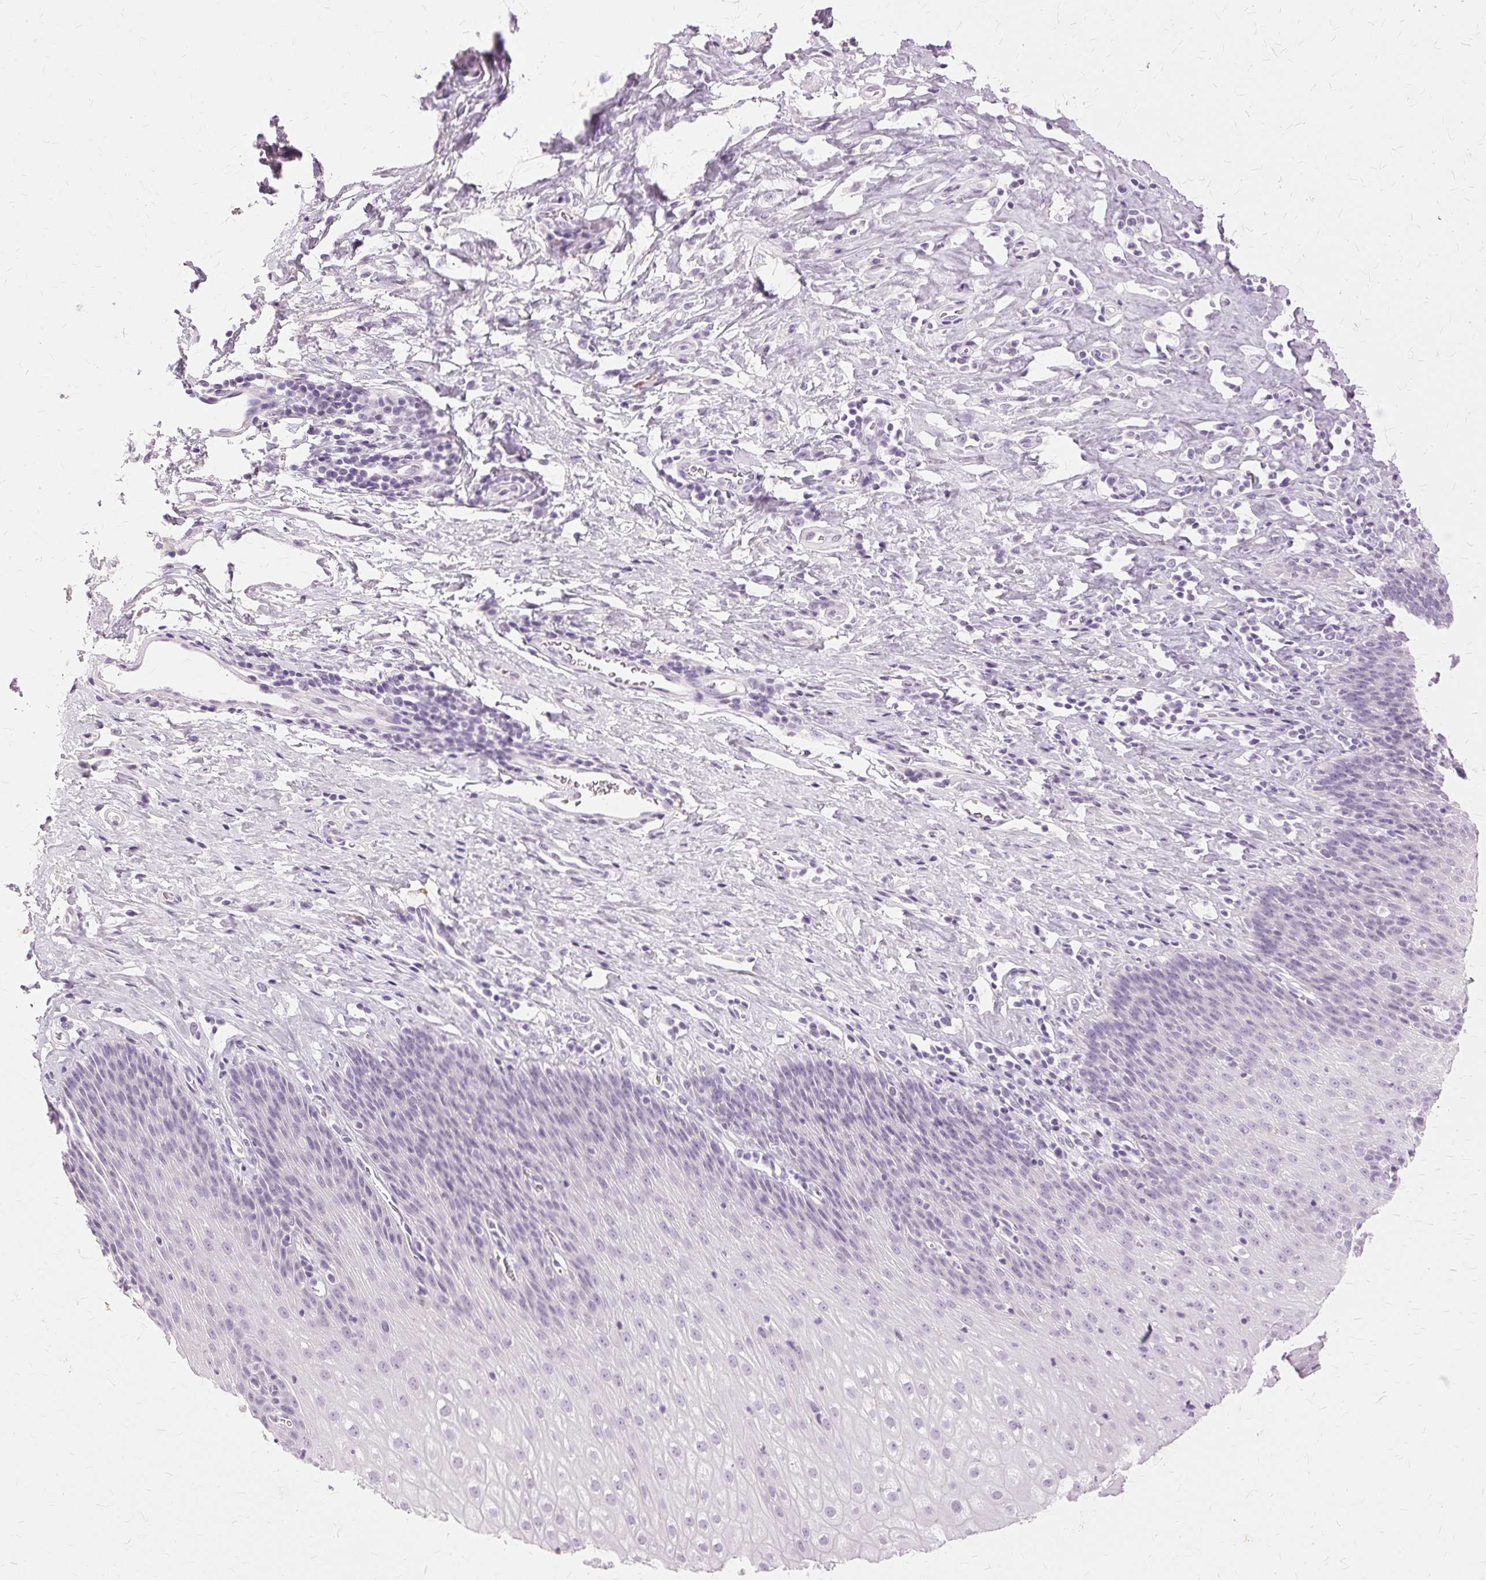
{"staining": {"intensity": "negative", "quantity": "none", "location": "none"}, "tissue": "esophagus", "cell_type": "Squamous epithelial cells", "image_type": "normal", "snomed": [{"axis": "morphology", "description": "Normal tissue, NOS"}, {"axis": "topography", "description": "Esophagus"}], "caption": "Immunohistochemistry (IHC) of unremarkable human esophagus displays no expression in squamous epithelial cells.", "gene": "SLC45A3", "patient": {"sex": "female", "age": 61}}